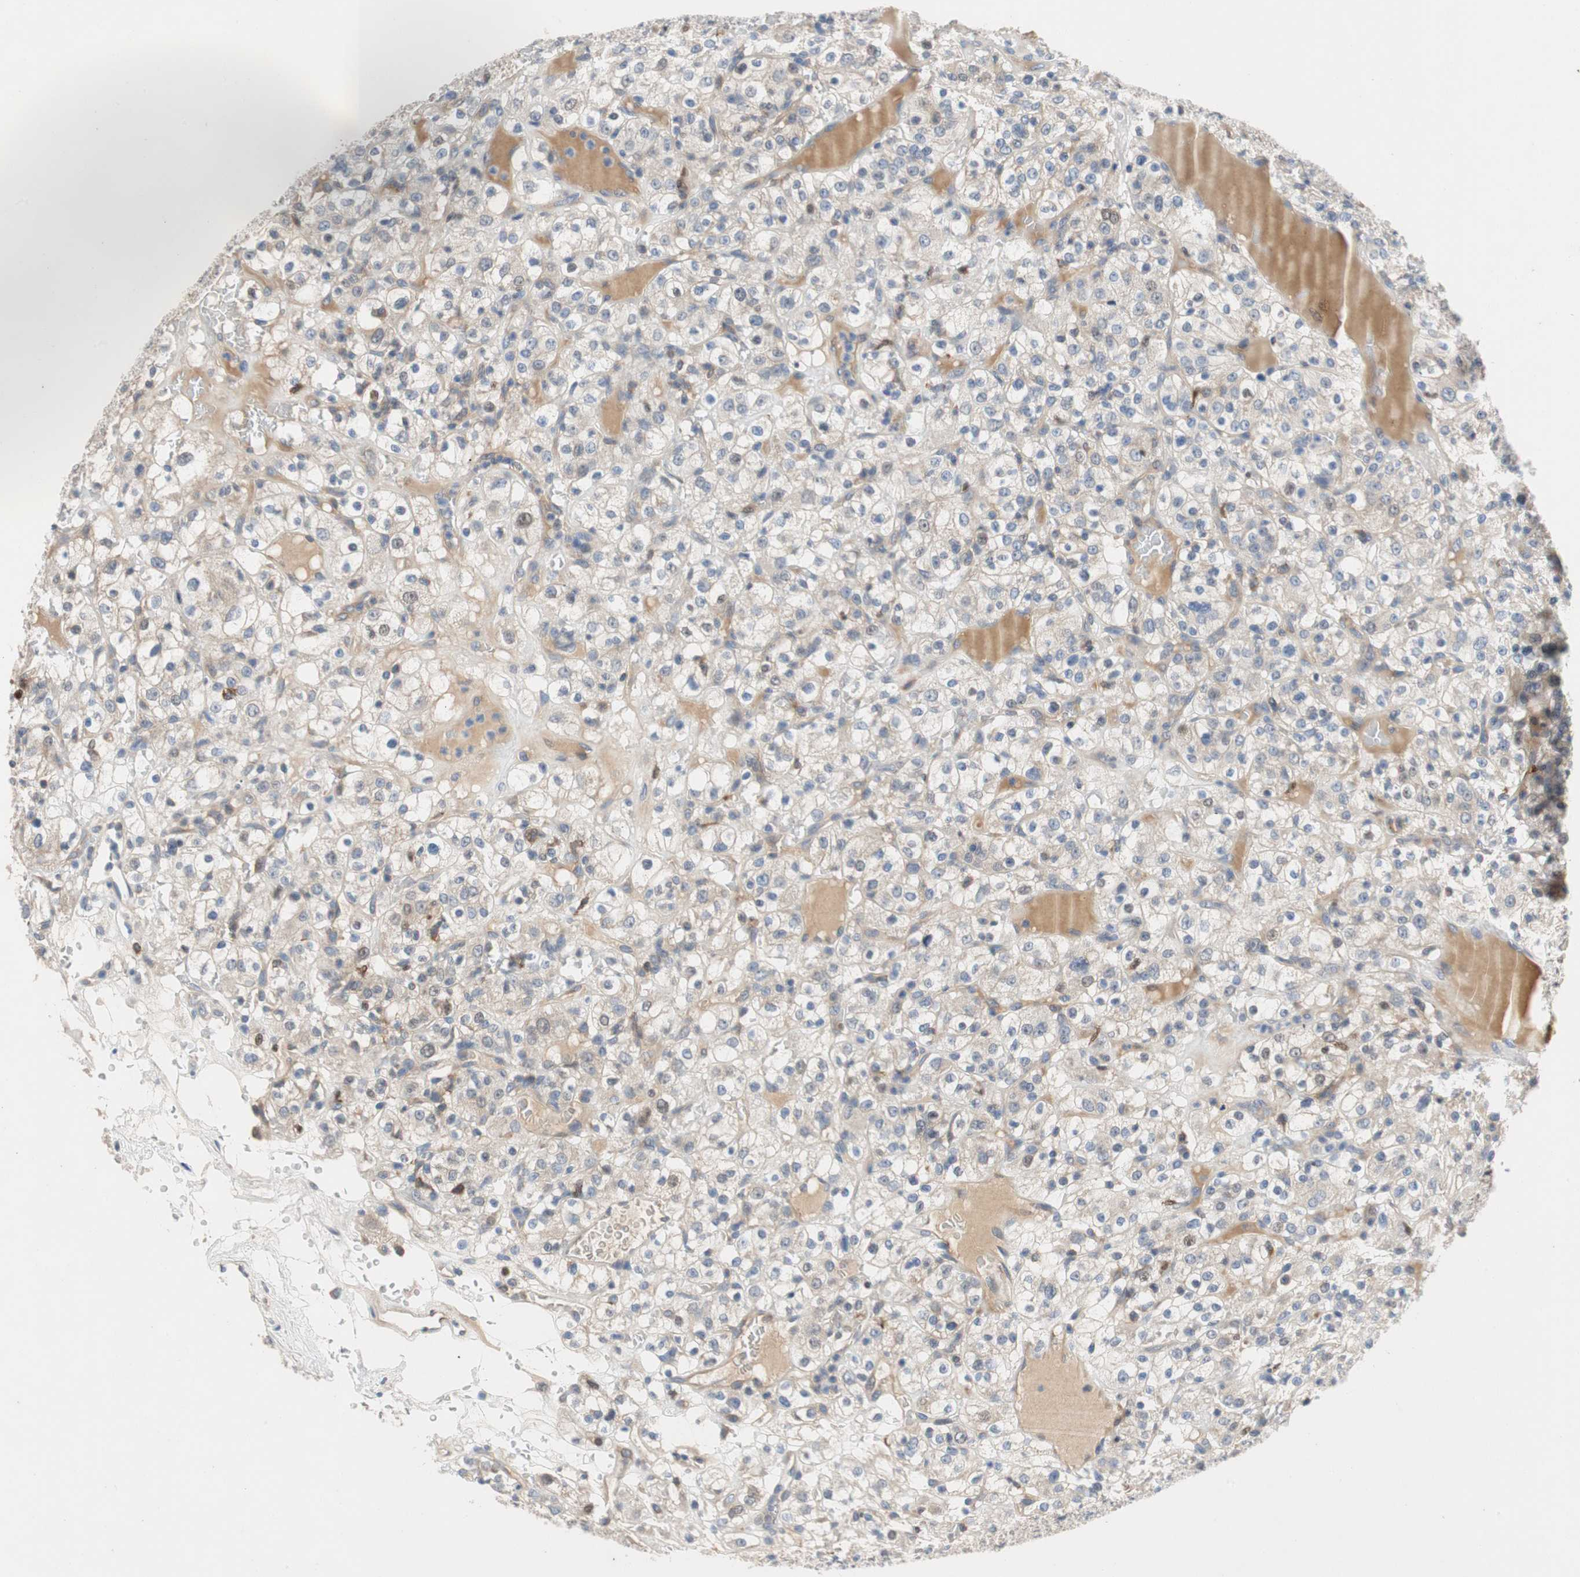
{"staining": {"intensity": "weak", "quantity": "<25%", "location": "cytoplasmic/membranous"}, "tissue": "renal cancer", "cell_type": "Tumor cells", "image_type": "cancer", "snomed": [{"axis": "morphology", "description": "Normal tissue, NOS"}, {"axis": "morphology", "description": "Adenocarcinoma, NOS"}, {"axis": "topography", "description": "Kidney"}], "caption": "This micrograph is of renal cancer stained with IHC to label a protein in brown with the nuclei are counter-stained blue. There is no staining in tumor cells.", "gene": "RELB", "patient": {"sex": "female", "age": 72}}